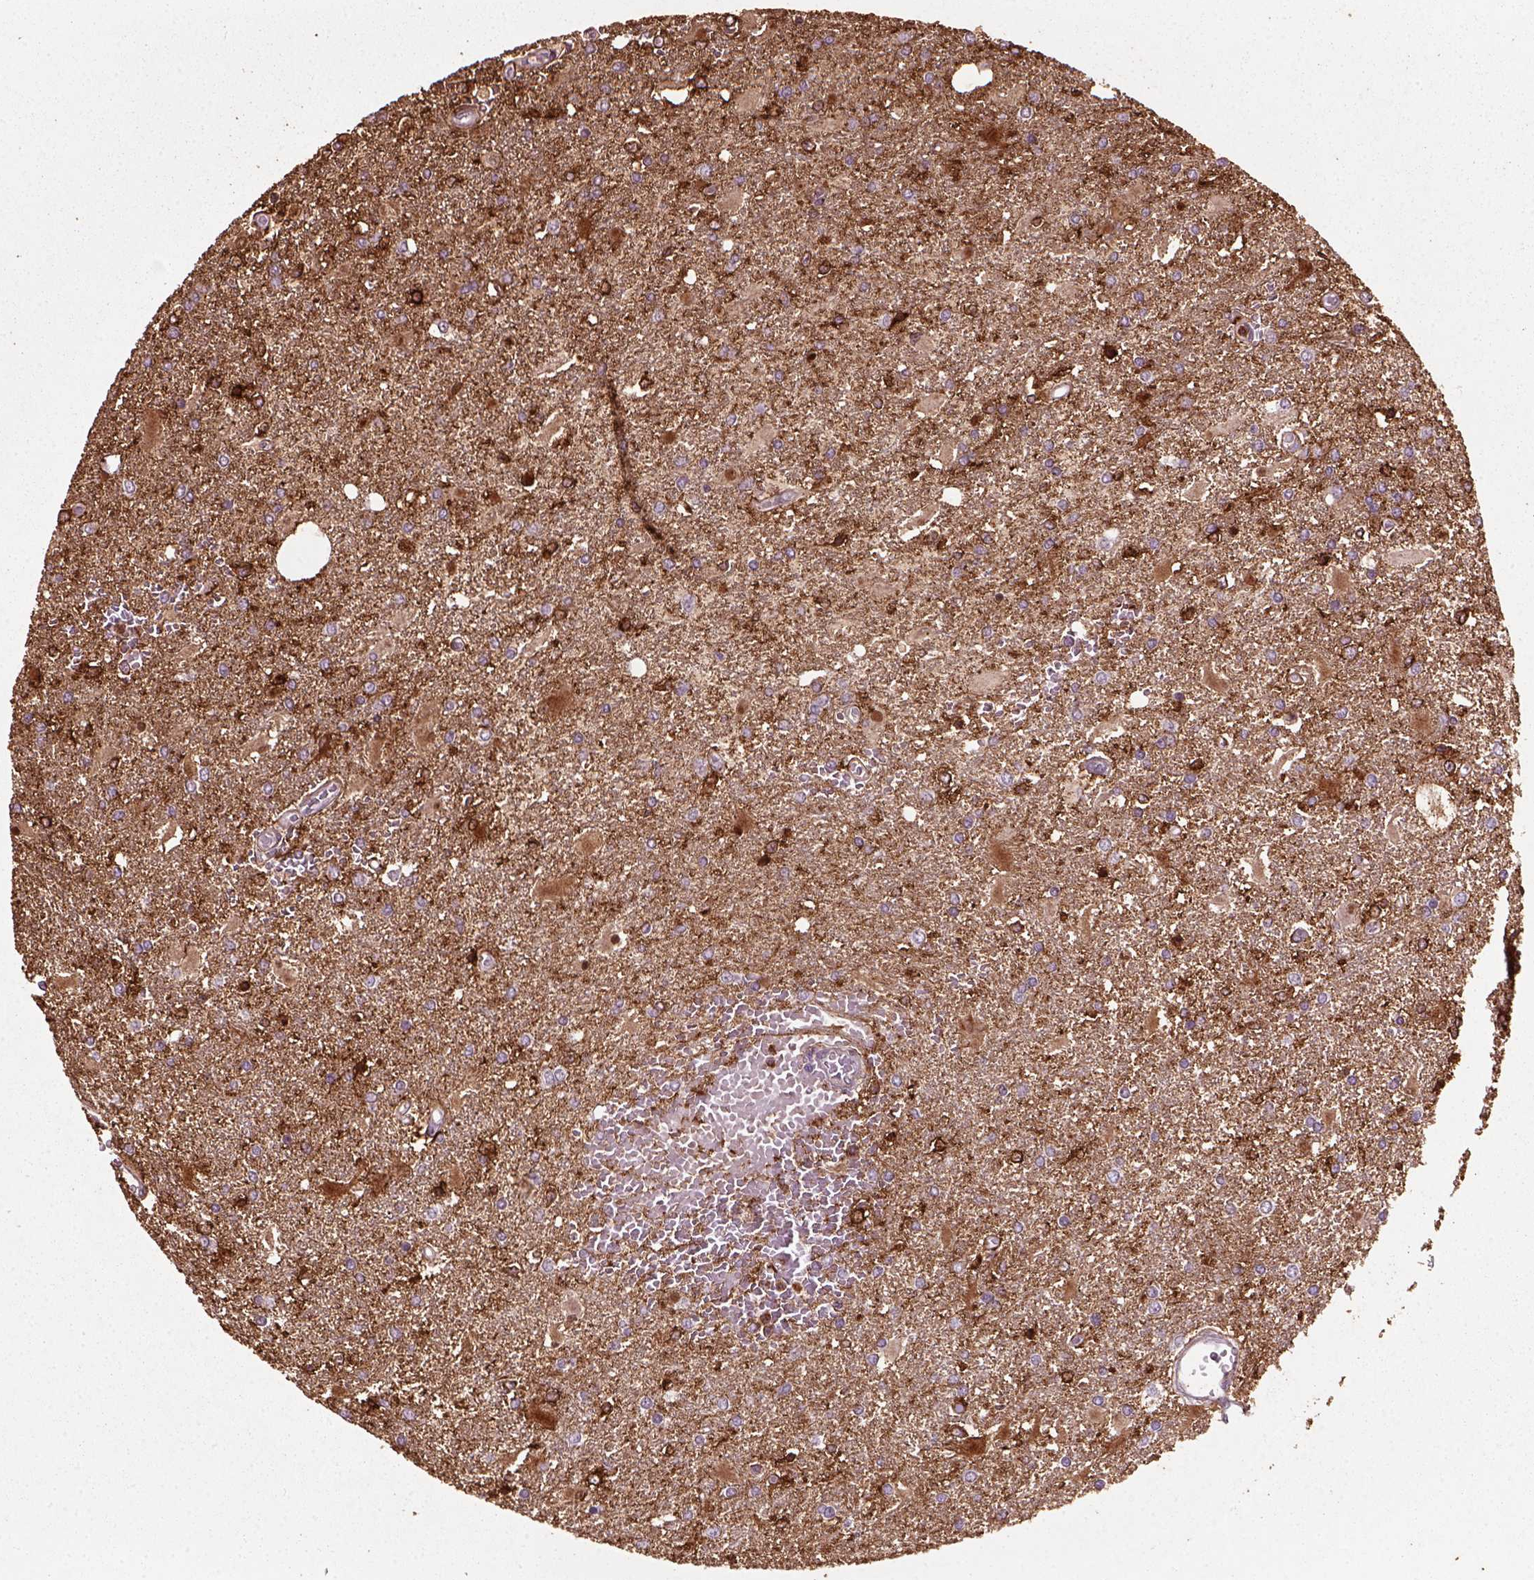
{"staining": {"intensity": "strong", "quantity": "<25%", "location": "cytoplasmic/membranous"}, "tissue": "glioma", "cell_type": "Tumor cells", "image_type": "cancer", "snomed": [{"axis": "morphology", "description": "Glioma, malignant, High grade"}, {"axis": "topography", "description": "Cerebral cortex"}], "caption": "Brown immunohistochemical staining in malignant glioma (high-grade) exhibits strong cytoplasmic/membranous expression in about <25% of tumor cells. Nuclei are stained in blue.", "gene": "MARCKS", "patient": {"sex": "male", "age": 79}}